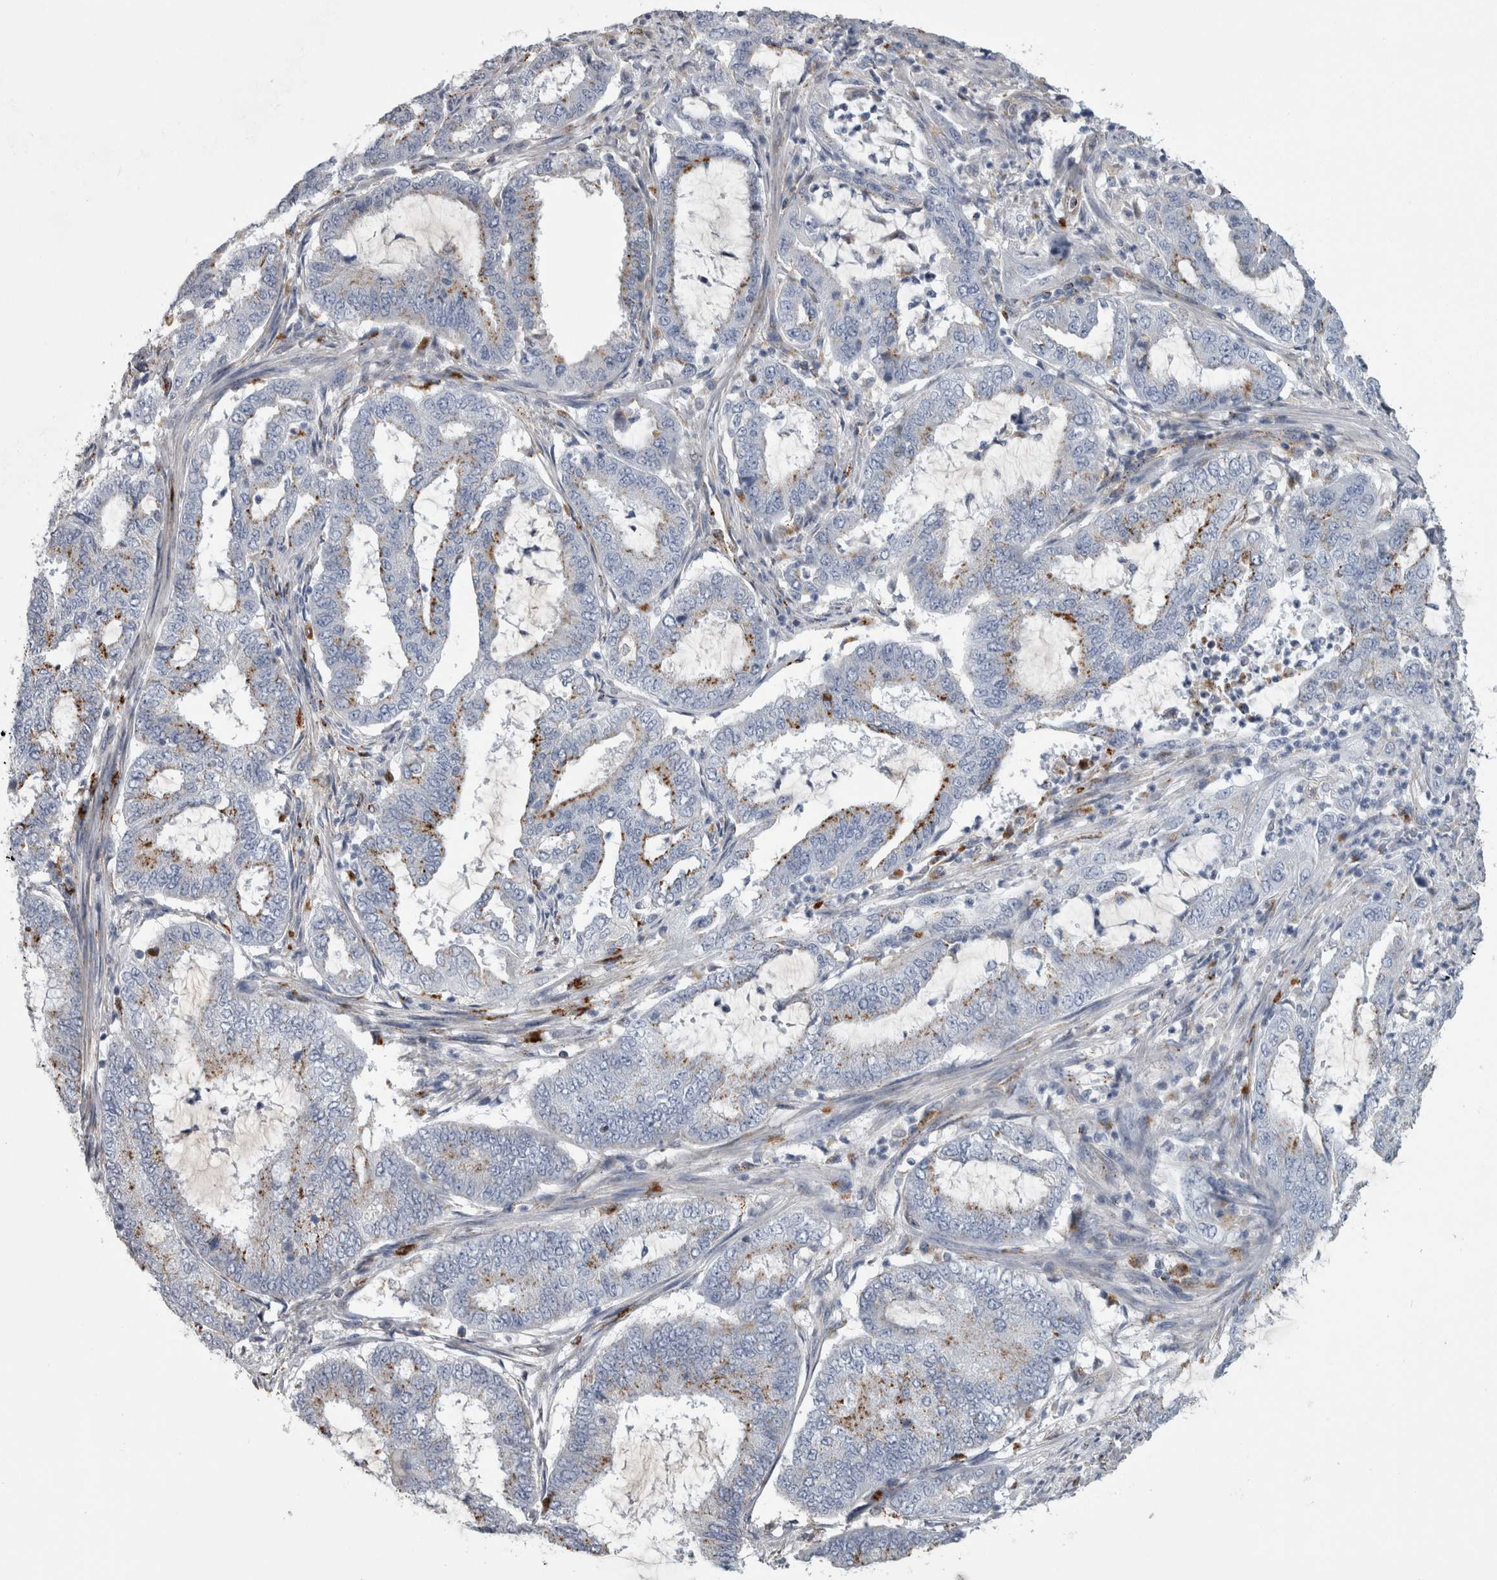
{"staining": {"intensity": "moderate", "quantity": "25%-75%", "location": "cytoplasmic/membranous"}, "tissue": "endometrial cancer", "cell_type": "Tumor cells", "image_type": "cancer", "snomed": [{"axis": "morphology", "description": "Adenocarcinoma, NOS"}, {"axis": "topography", "description": "Endometrium"}], "caption": "Approximately 25%-75% of tumor cells in endometrial cancer (adenocarcinoma) demonstrate moderate cytoplasmic/membranous protein staining as visualized by brown immunohistochemical staining.", "gene": "DPP7", "patient": {"sex": "female", "age": 51}}